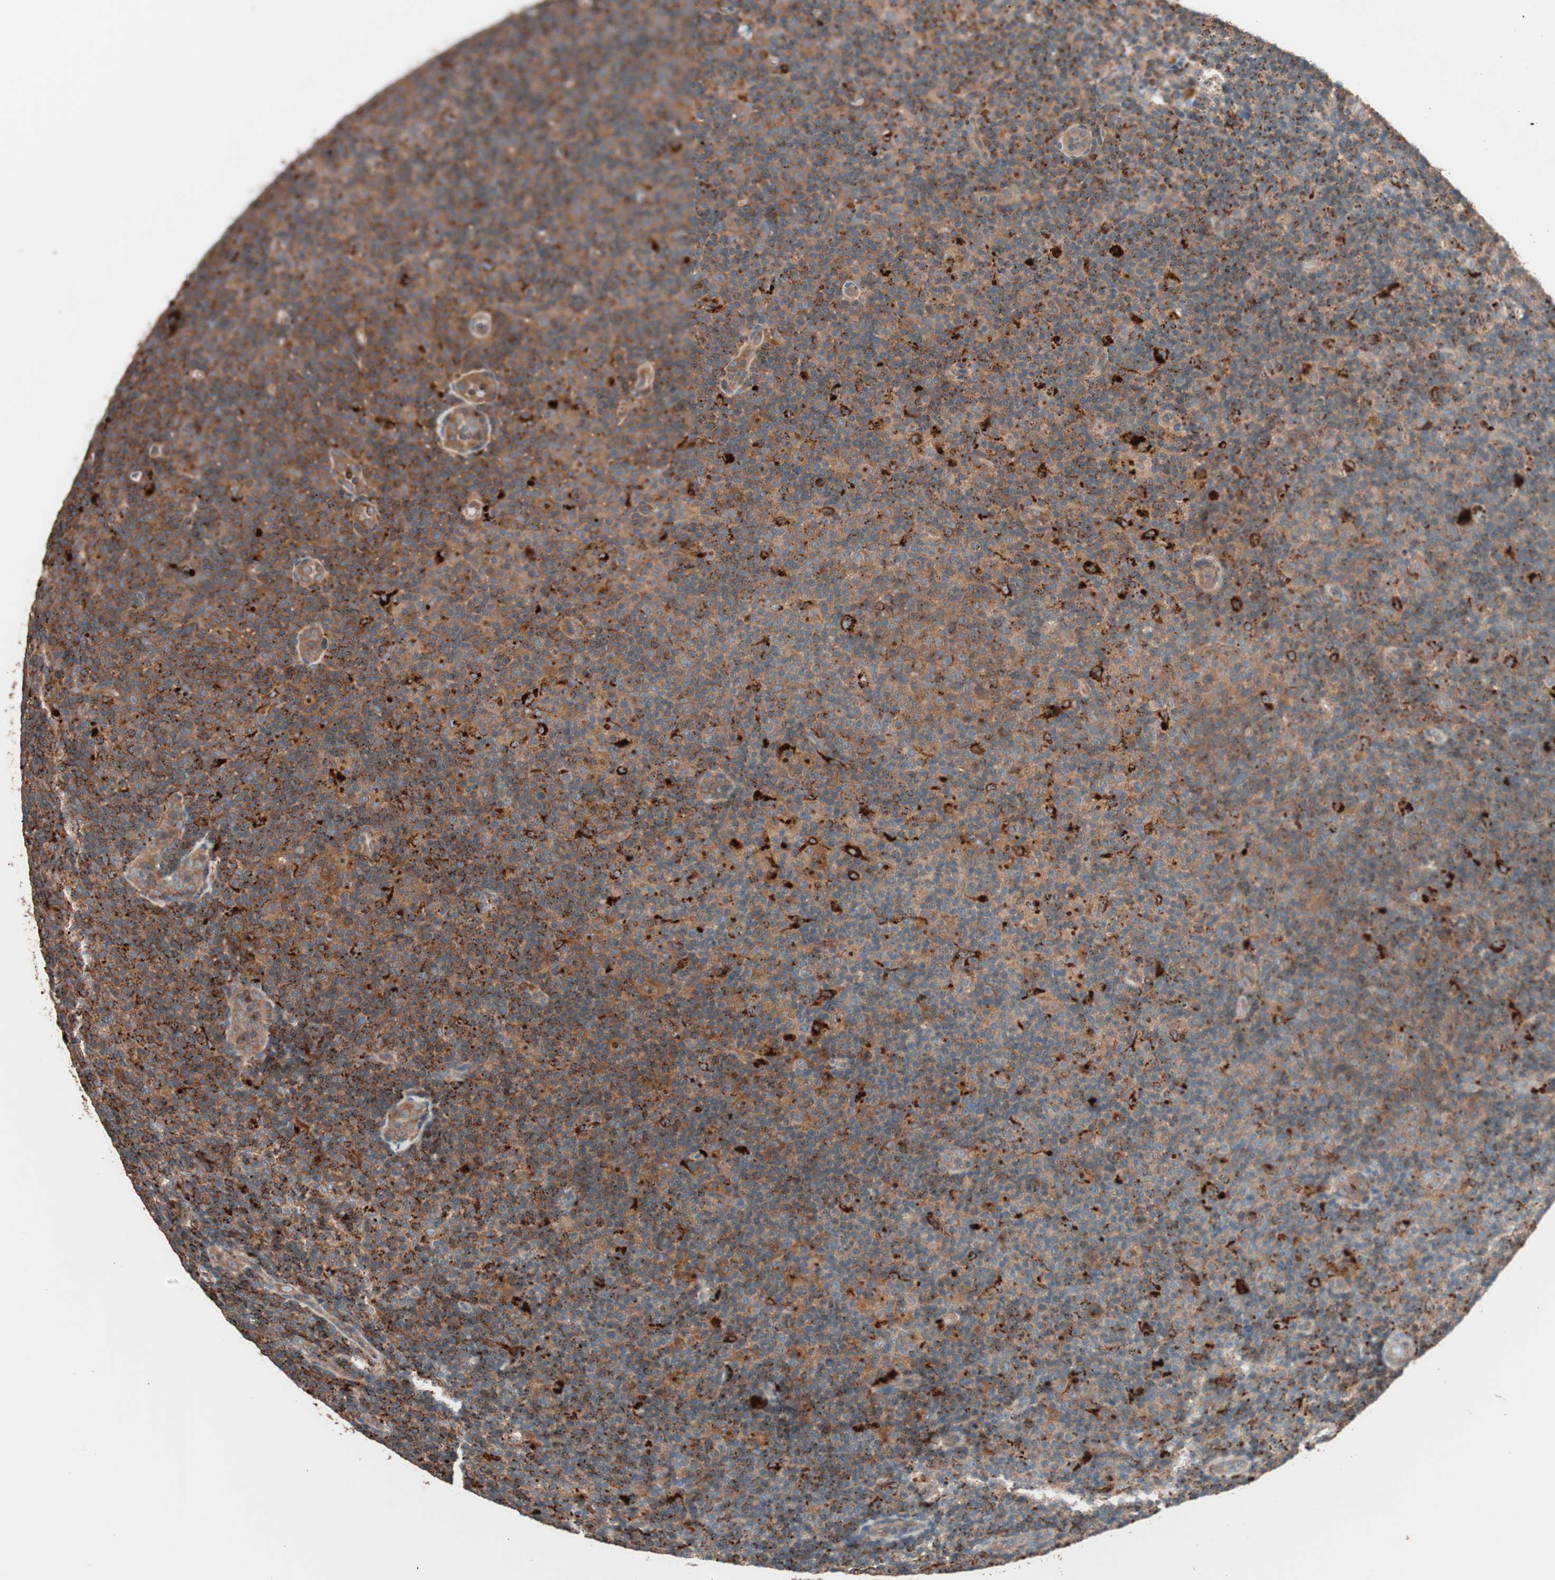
{"staining": {"intensity": "strong", "quantity": ">75%", "location": "cytoplasmic/membranous"}, "tissue": "lymphoma", "cell_type": "Tumor cells", "image_type": "cancer", "snomed": [{"axis": "morphology", "description": "Malignant lymphoma, non-Hodgkin's type, Low grade"}, {"axis": "topography", "description": "Lymph node"}], "caption": "Tumor cells display high levels of strong cytoplasmic/membranous expression in about >75% of cells in low-grade malignant lymphoma, non-Hodgkin's type.", "gene": "CCT3", "patient": {"sex": "male", "age": 83}}